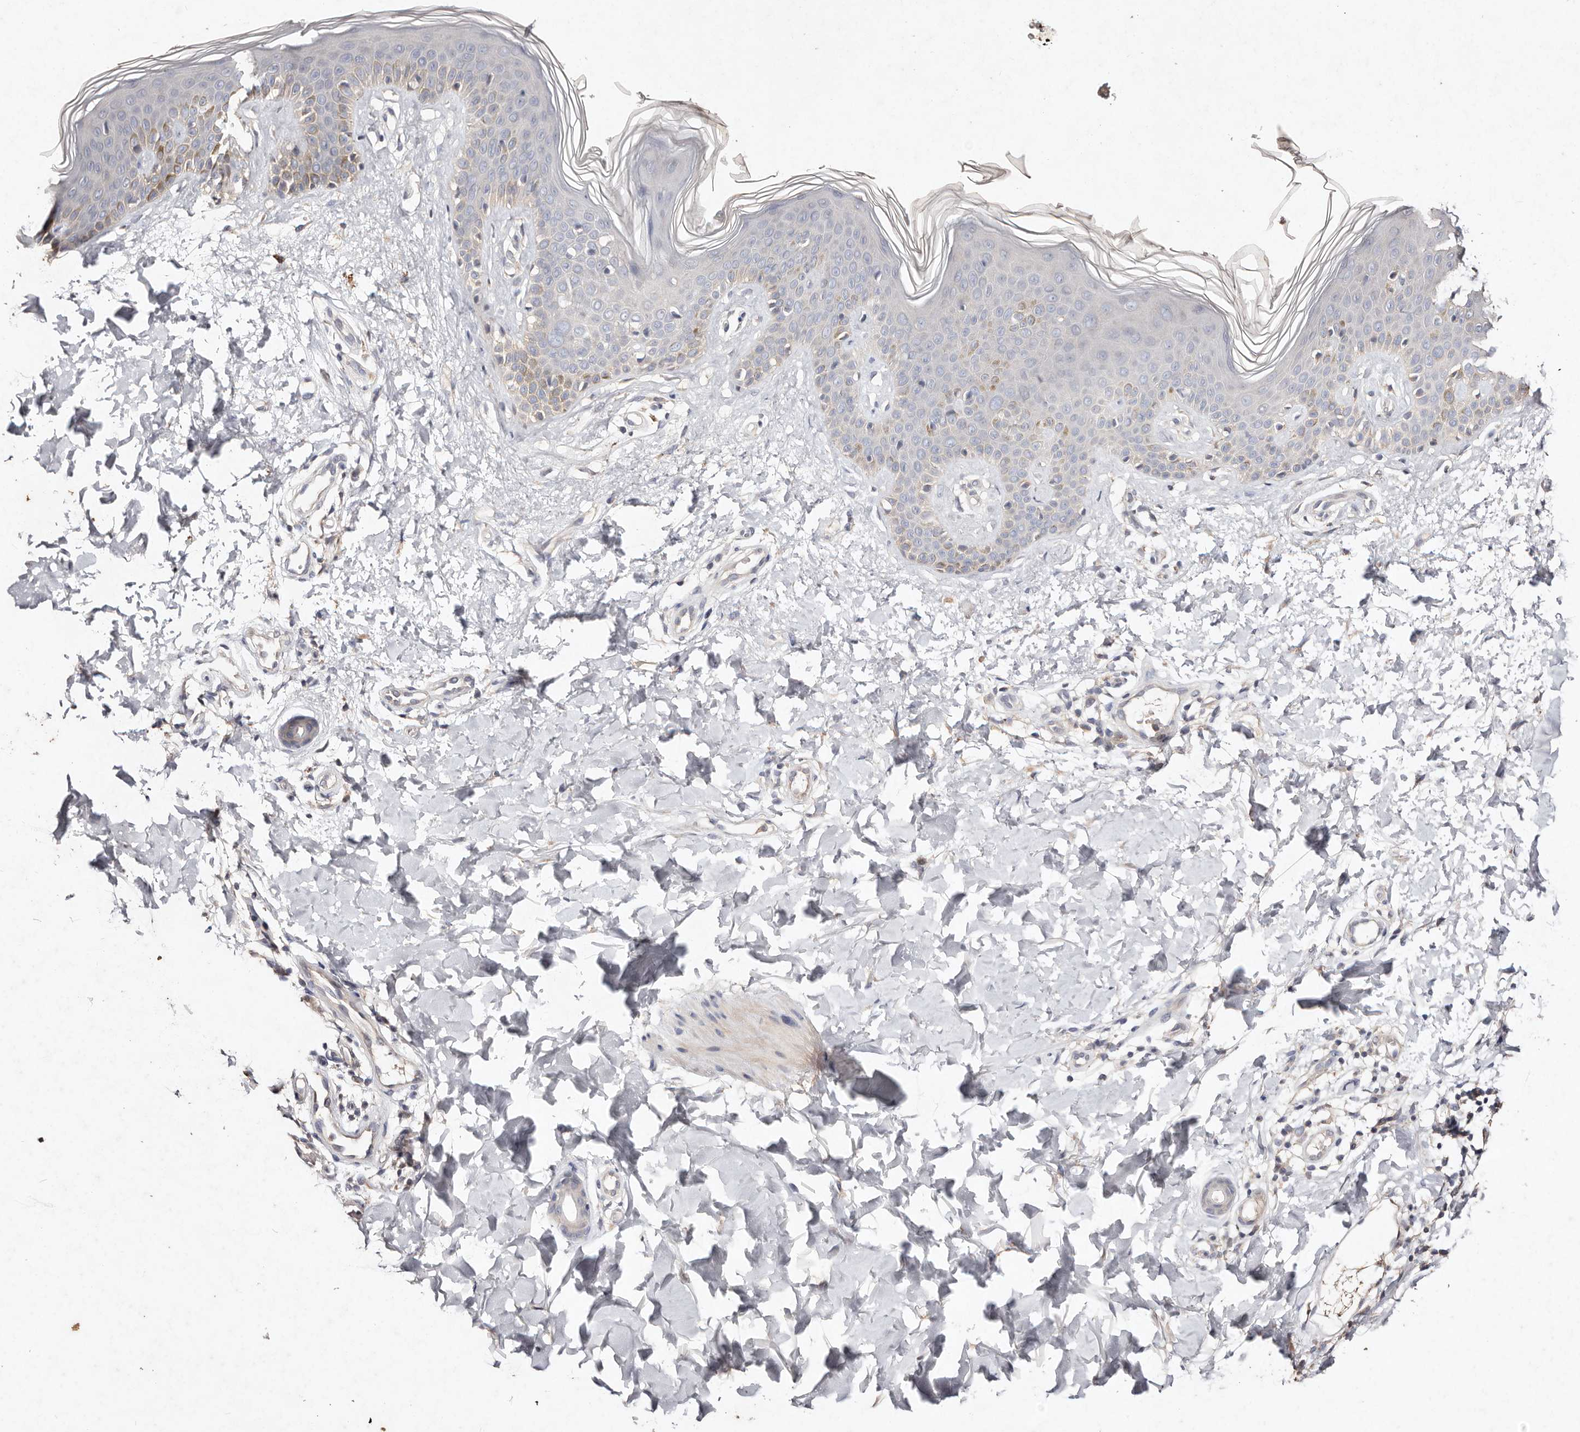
{"staining": {"intensity": "negative", "quantity": "none", "location": "none"}, "tissue": "skin", "cell_type": "Fibroblasts", "image_type": "normal", "snomed": [{"axis": "morphology", "description": "Normal tissue, NOS"}, {"axis": "topography", "description": "Skin"}], "caption": "IHC micrograph of normal skin: skin stained with DAB (3,3'-diaminobenzidine) demonstrates no significant protein expression in fibroblasts. (DAB (3,3'-diaminobenzidine) immunohistochemistry (IHC) with hematoxylin counter stain).", "gene": "TSC2", "patient": {"sex": "male", "age": 37}}